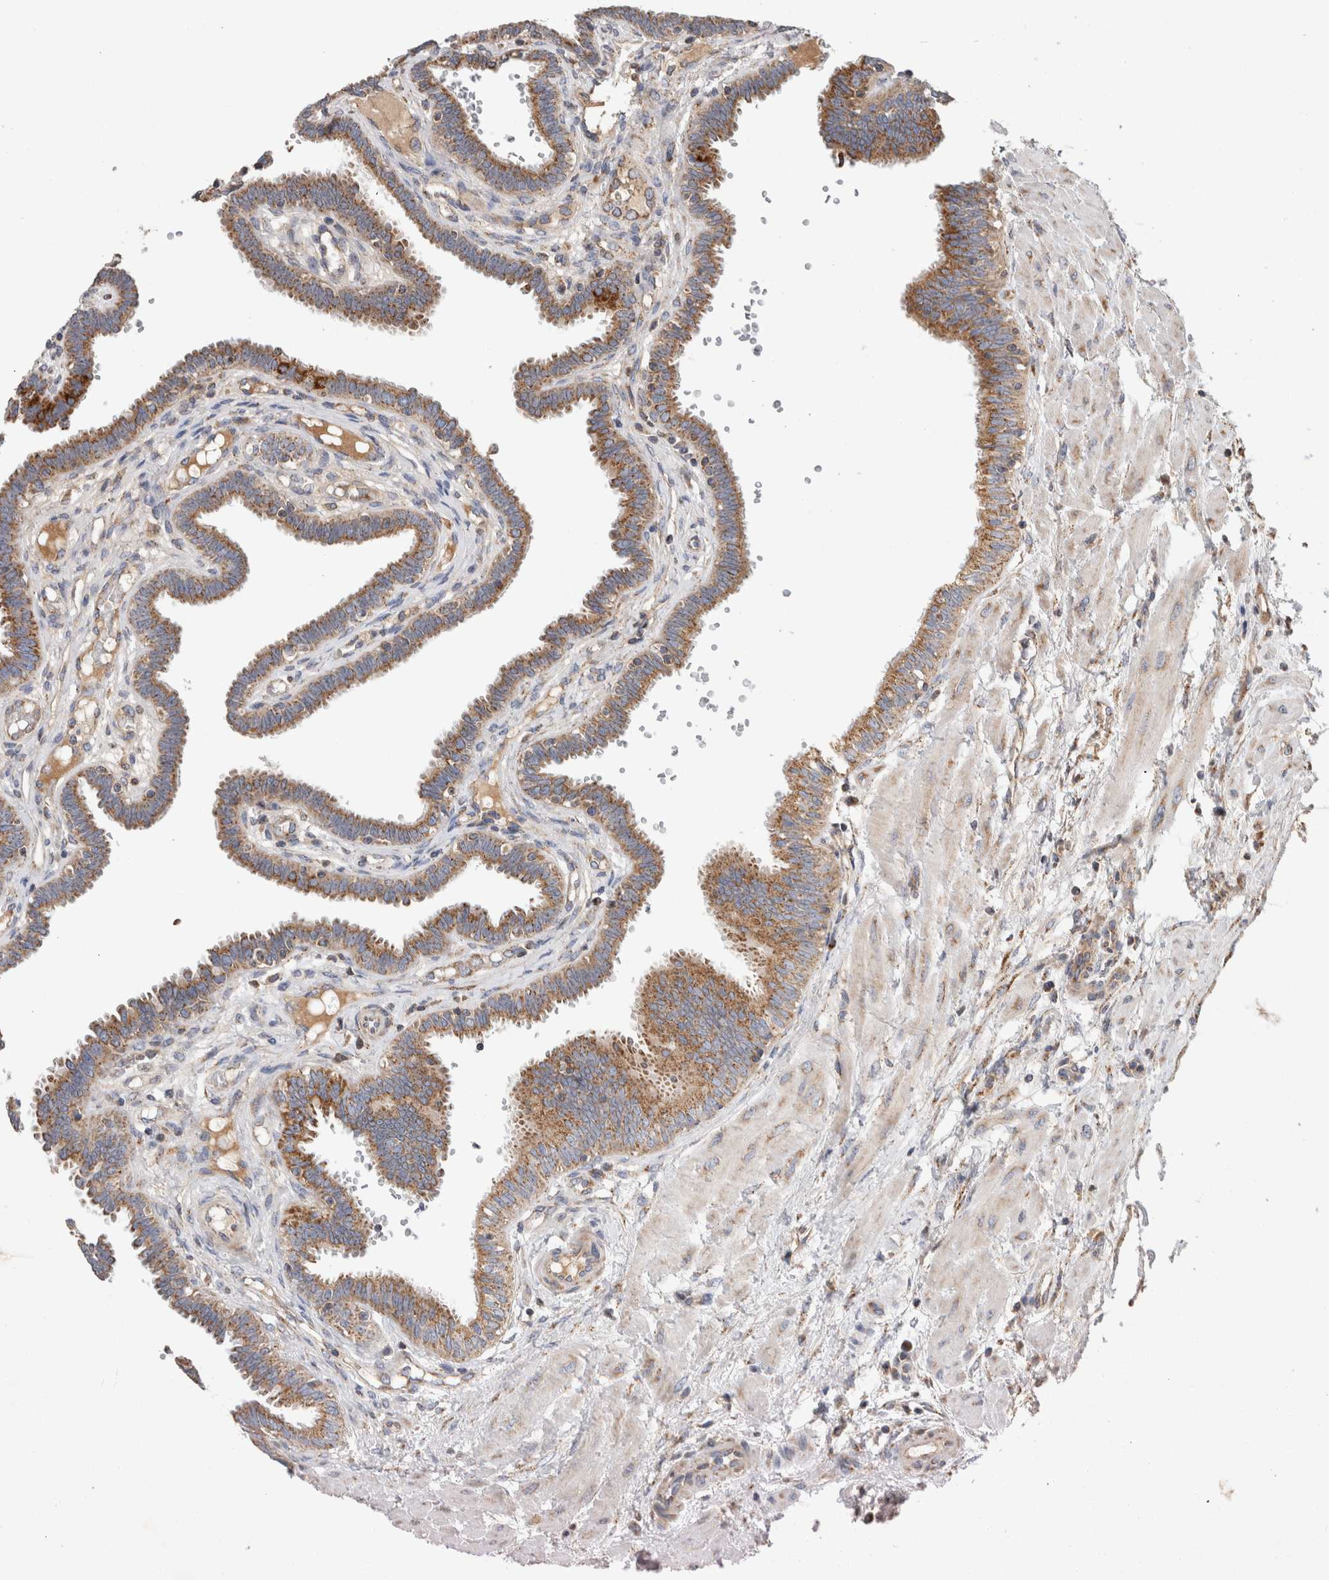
{"staining": {"intensity": "moderate", "quantity": ">75%", "location": "cytoplasmic/membranous"}, "tissue": "fallopian tube", "cell_type": "Glandular cells", "image_type": "normal", "snomed": [{"axis": "morphology", "description": "Normal tissue, NOS"}, {"axis": "topography", "description": "Fallopian tube"}], "caption": "Fallopian tube stained with immunohistochemistry (IHC) shows moderate cytoplasmic/membranous expression in approximately >75% of glandular cells. The protein is shown in brown color, while the nuclei are stained blue.", "gene": "IARS2", "patient": {"sex": "female", "age": 32}}